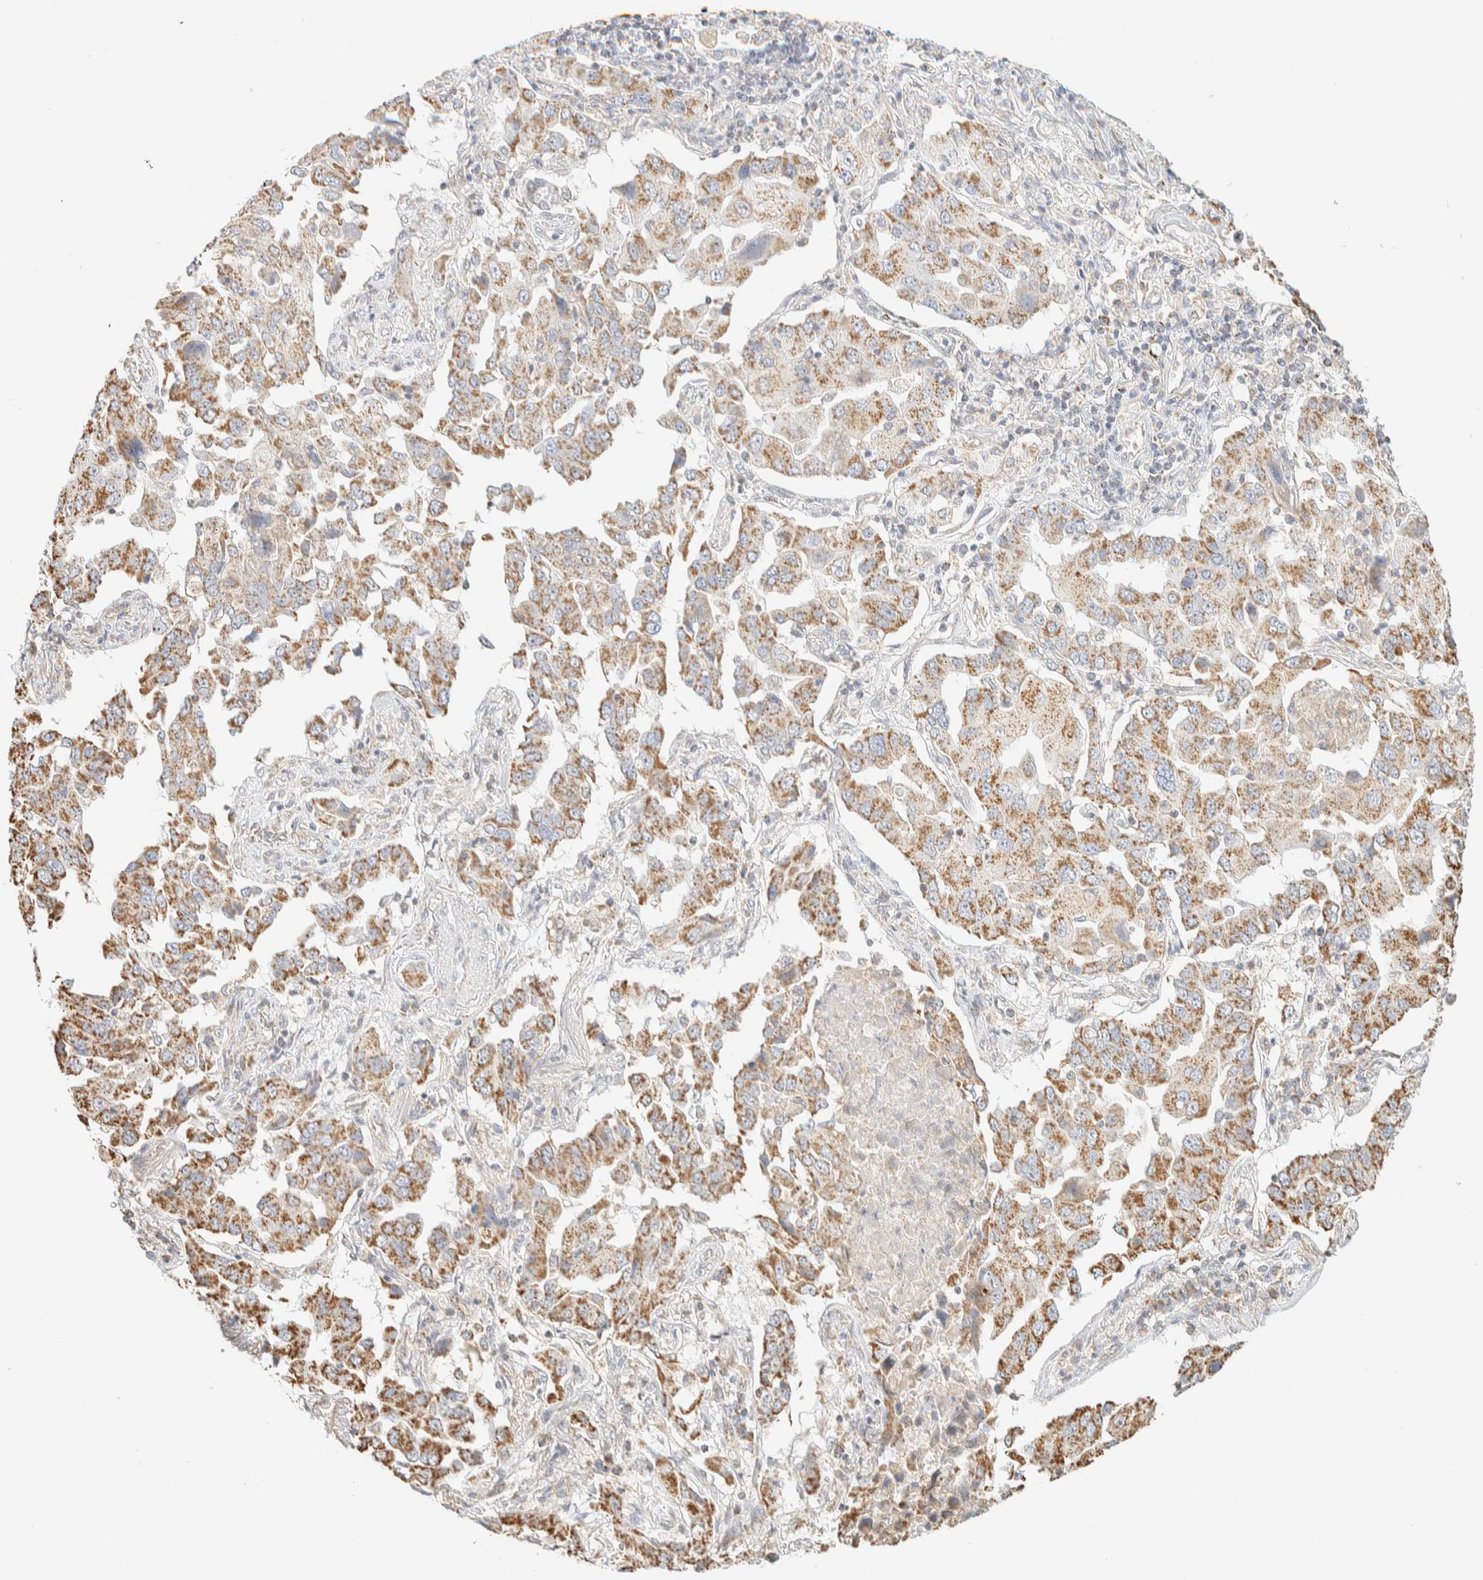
{"staining": {"intensity": "moderate", "quantity": ">75%", "location": "cytoplasmic/membranous"}, "tissue": "lung cancer", "cell_type": "Tumor cells", "image_type": "cancer", "snomed": [{"axis": "morphology", "description": "Adenocarcinoma, NOS"}, {"axis": "topography", "description": "Lung"}], "caption": "Adenocarcinoma (lung) stained with DAB immunohistochemistry (IHC) displays medium levels of moderate cytoplasmic/membranous staining in approximately >75% of tumor cells.", "gene": "APBB2", "patient": {"sex": "female", "age": 65}}